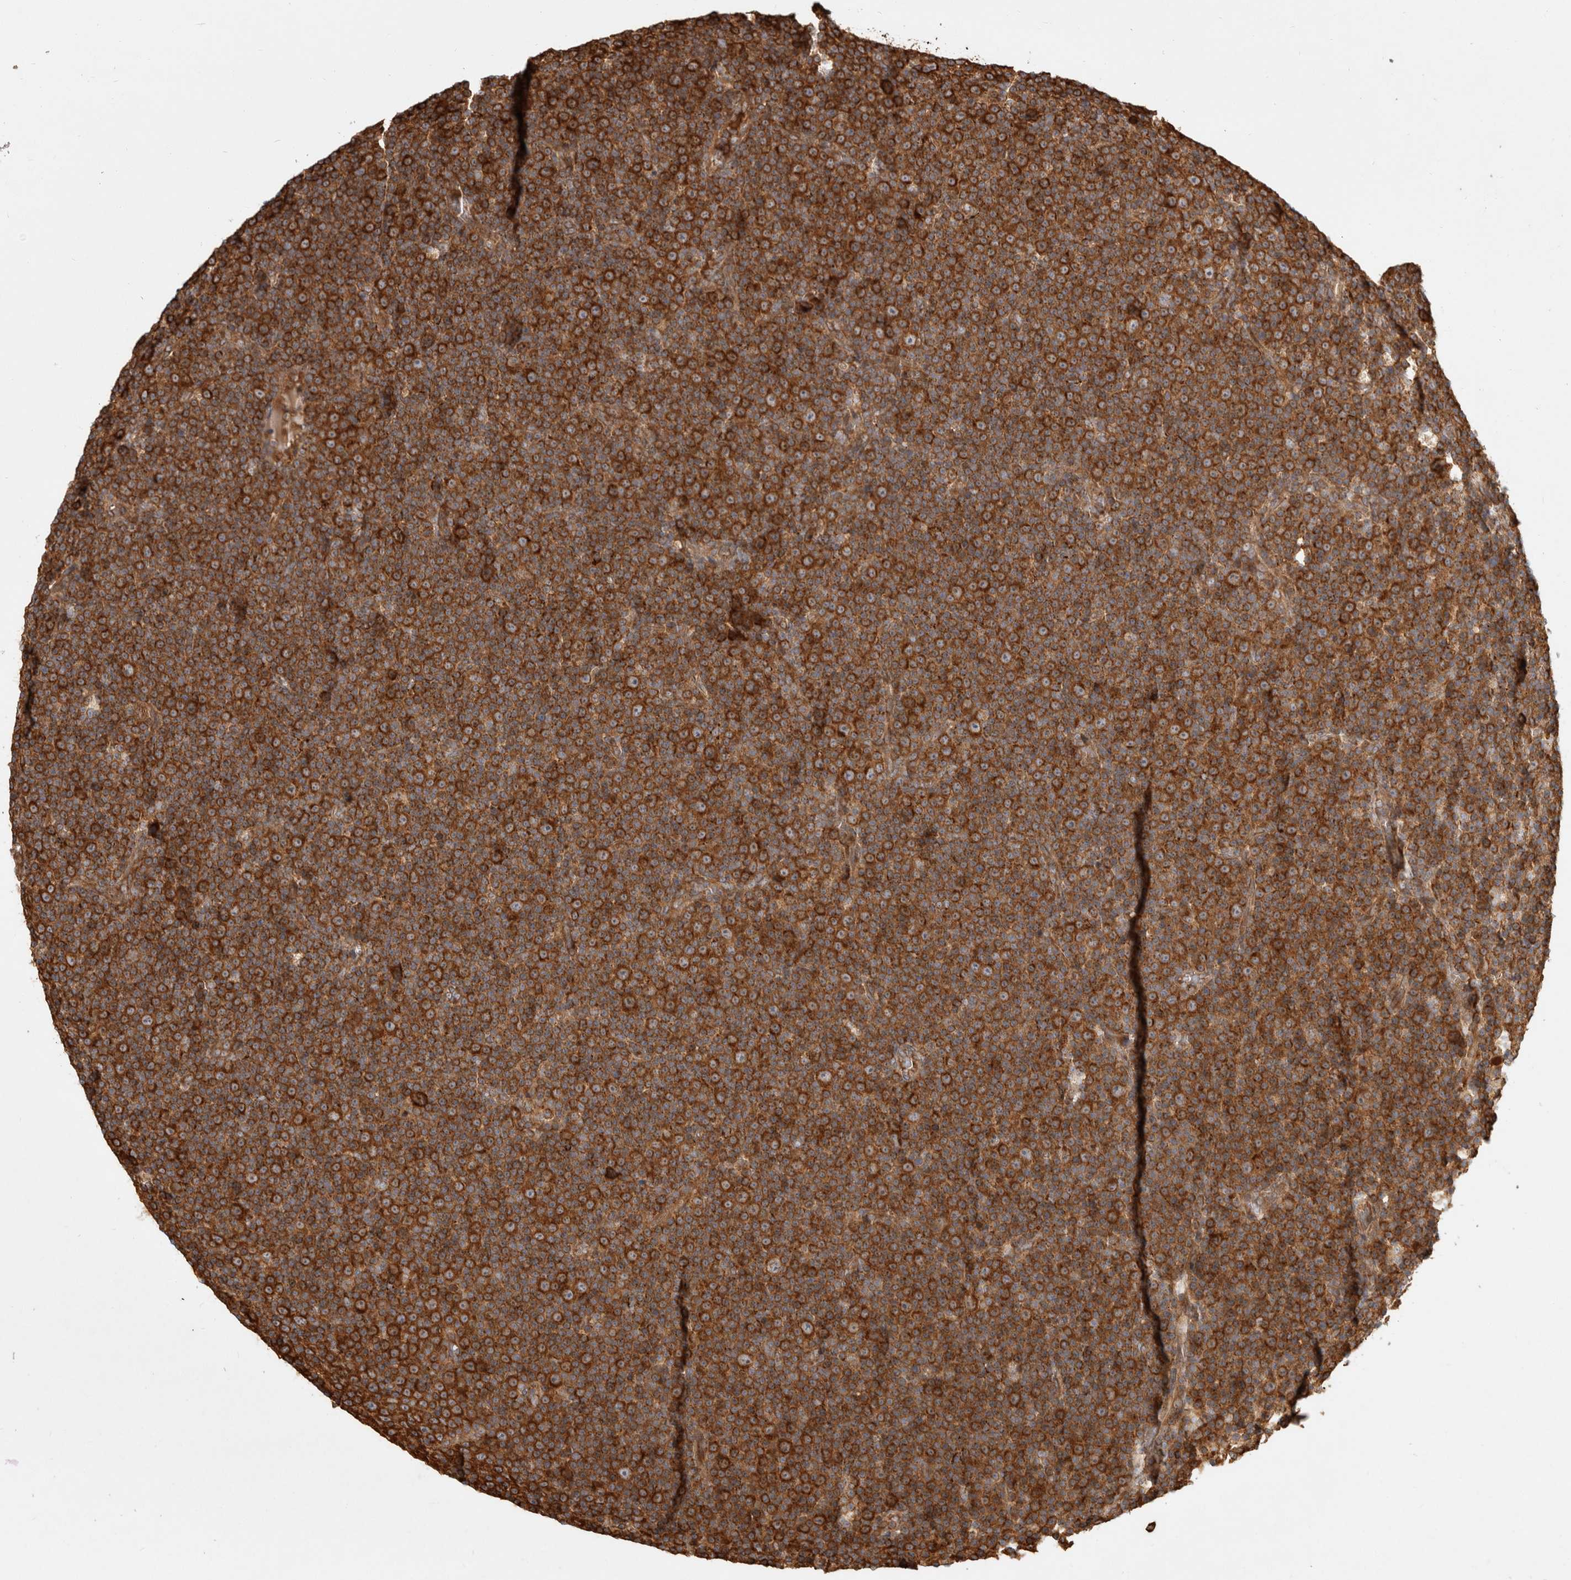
{"staining": {"intensity": "strong", "quantity": ">75%", "location": "cytoplasmic/membranous"}, "tissue": "lymphoma", "cell_type": "Tumor cells", "image_type": "cancer", "snomed": [{"axis": "morphology", "description": "Malignant lymphoma, non-Hodgkin's type, Low grade"}, {"axis": "topography", "description": "Lymph node"}], "caption": "DAB (3,3'-diaminobenzidine) immunohistochemical staining of human lymphoma demonstrates strong cytoplasmic/membranous protein positivity in approximately >75% of tumor cells.", "gene": "CAMSAP2", "patient": {"sex": "female", "age": 67}}